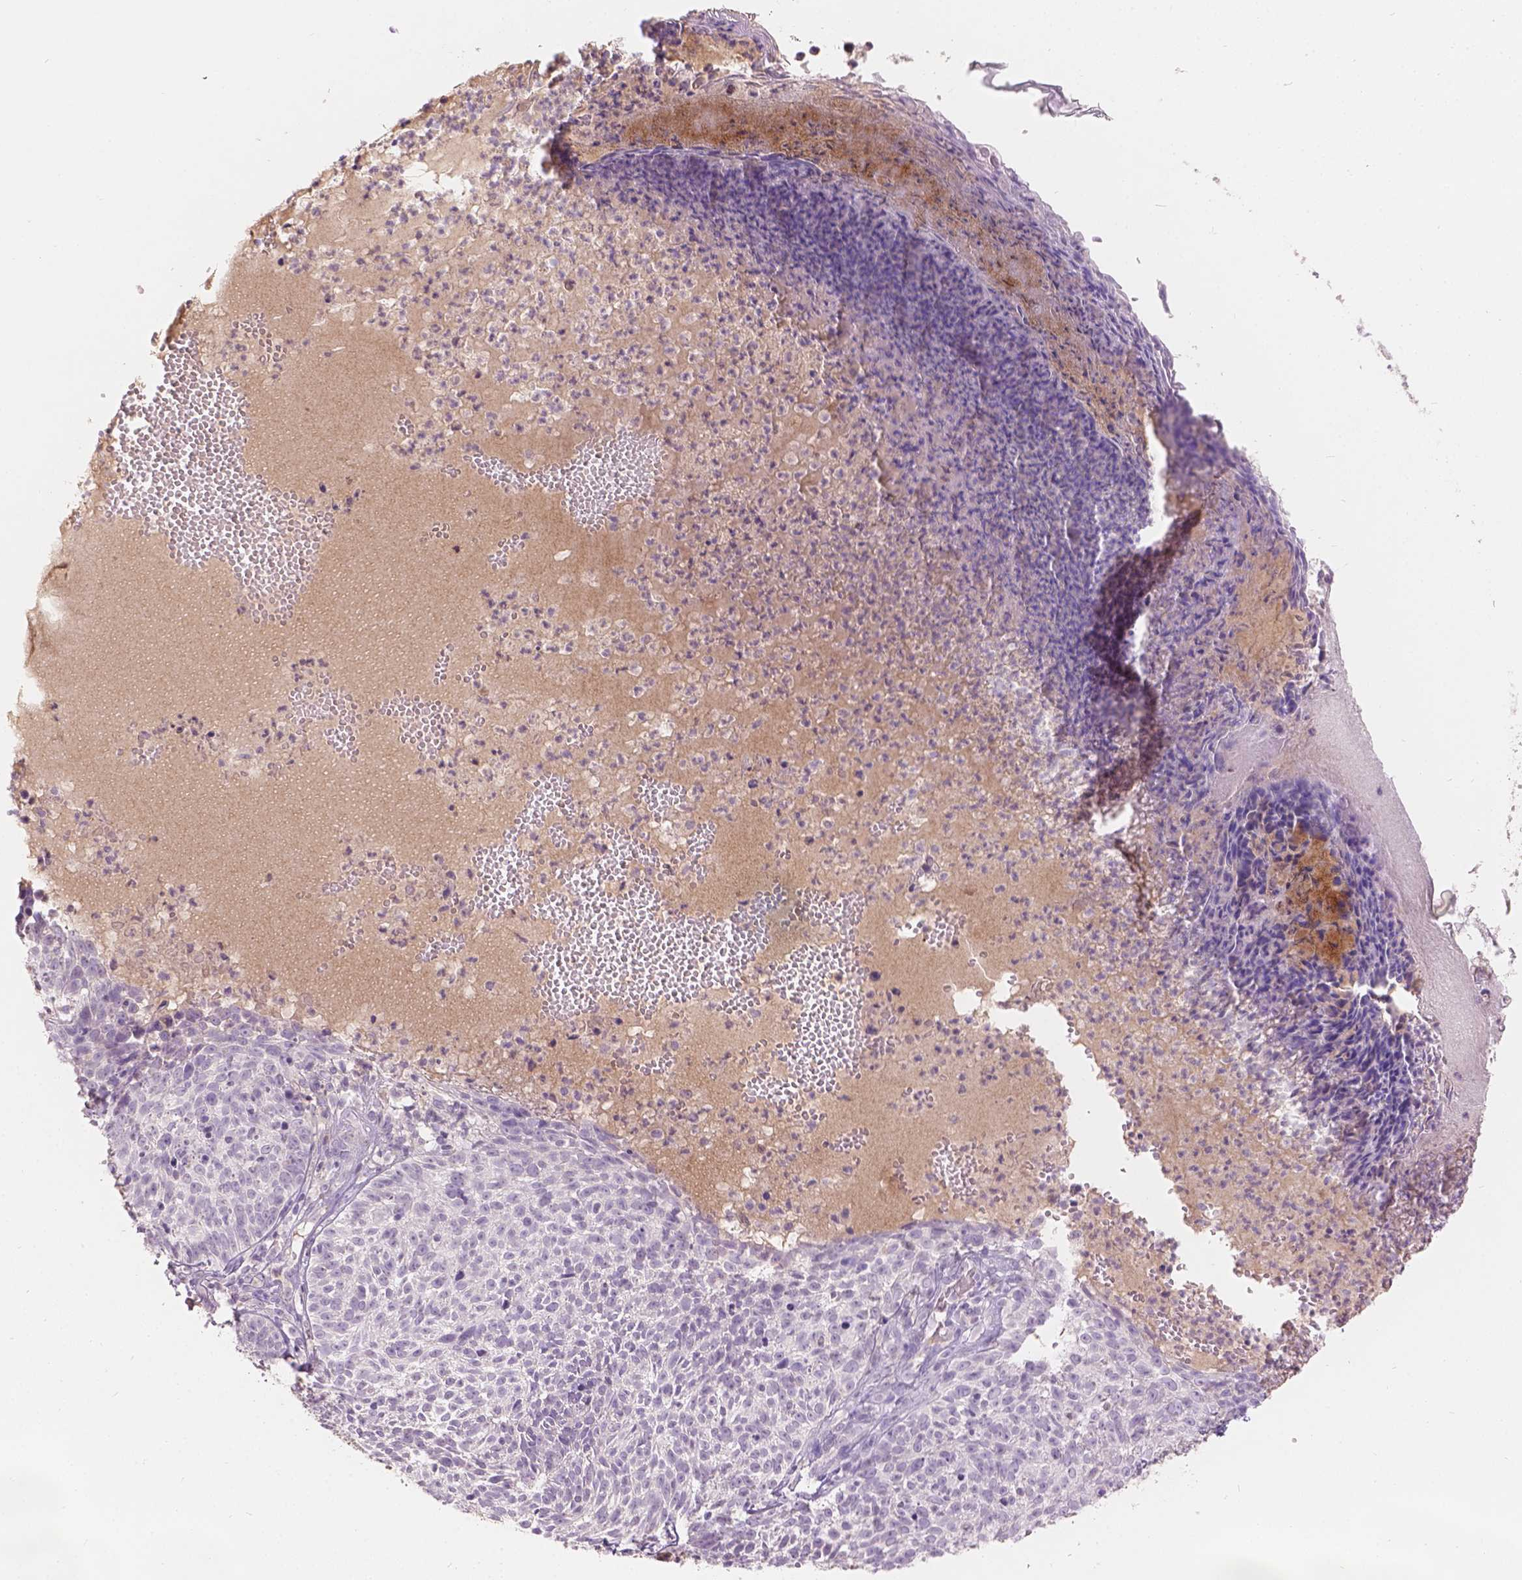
{"staining": {"intensity": "negative", "quantity": "none", "location": "none"}, "tissue": "skin cancer", "cell_type": "Tumor cells", "image_type": "cancer", "snomed": [{"axis": "morphology", "description": "Basal cell carcinoma"}, {"axis": "topography", "description": "Skin"}], "caption": "Immunohistochemistry of skin cancer exhibits no positivity in tumor cells. (DAB IHC visualized using brightfield microscopy, high magnification).", "gene": "DCAF4L1", "patient": {"sex": "male", "age": 90}}